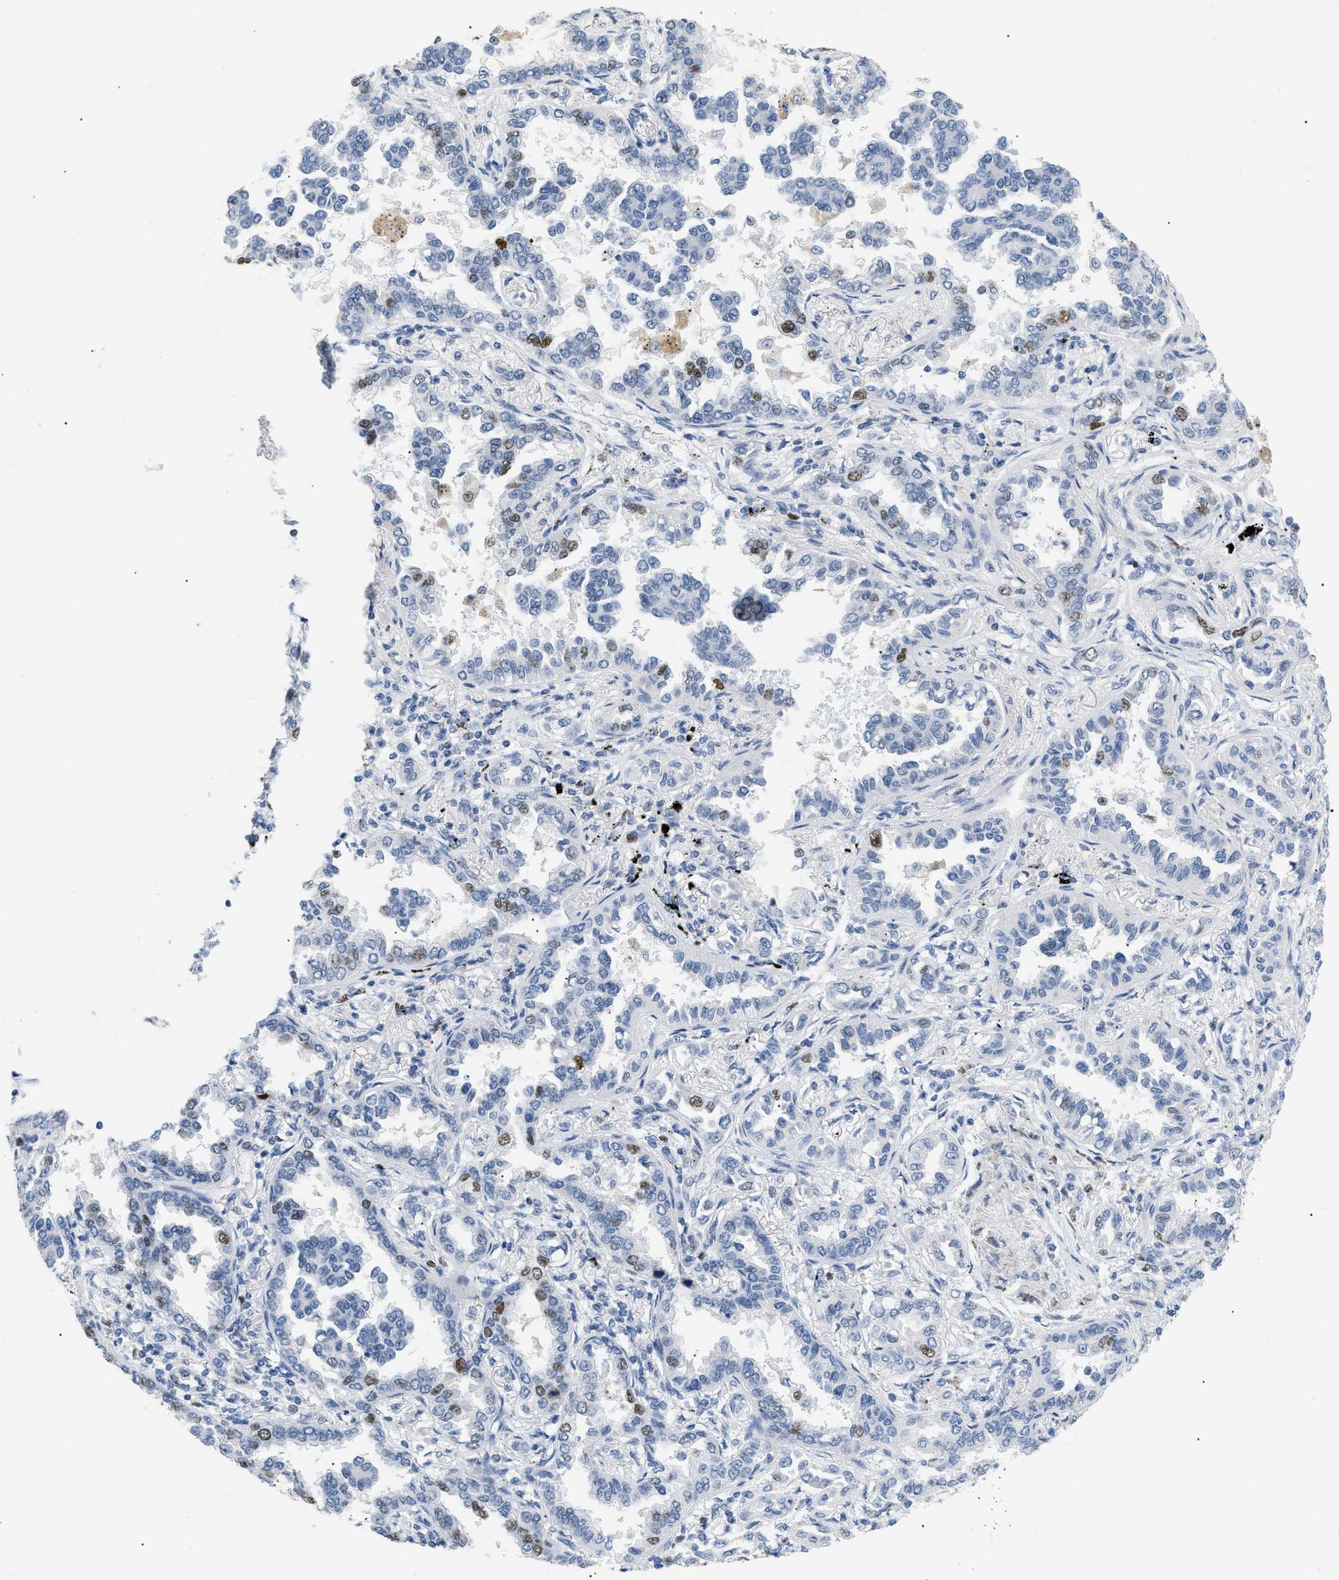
{"staining": {"intensity": "moderate", "quantity": "<25%", "location": "nuclear"}, "tissue": "lung cancer", "cell_type": "Tumor cells", "image_type": "cancer", "snomed": [{"axis": "morphology", "description": "Normal tissue, NOS"}, {"axis": "morphology", "description": "Adenocarcinoma, NOS"}, {"axis": "topography", "description": "Lung"}], "caption": "The photomicrograph exhibits staining of adenocarcinoma (lung), revealing moderate nuclear protein staining (brown color) within tumor cells. (Brightfield microscopy of DAB IHC at high magnification).", "gene": "MCM7", "patient": {"sex": "male", "age": 59}}